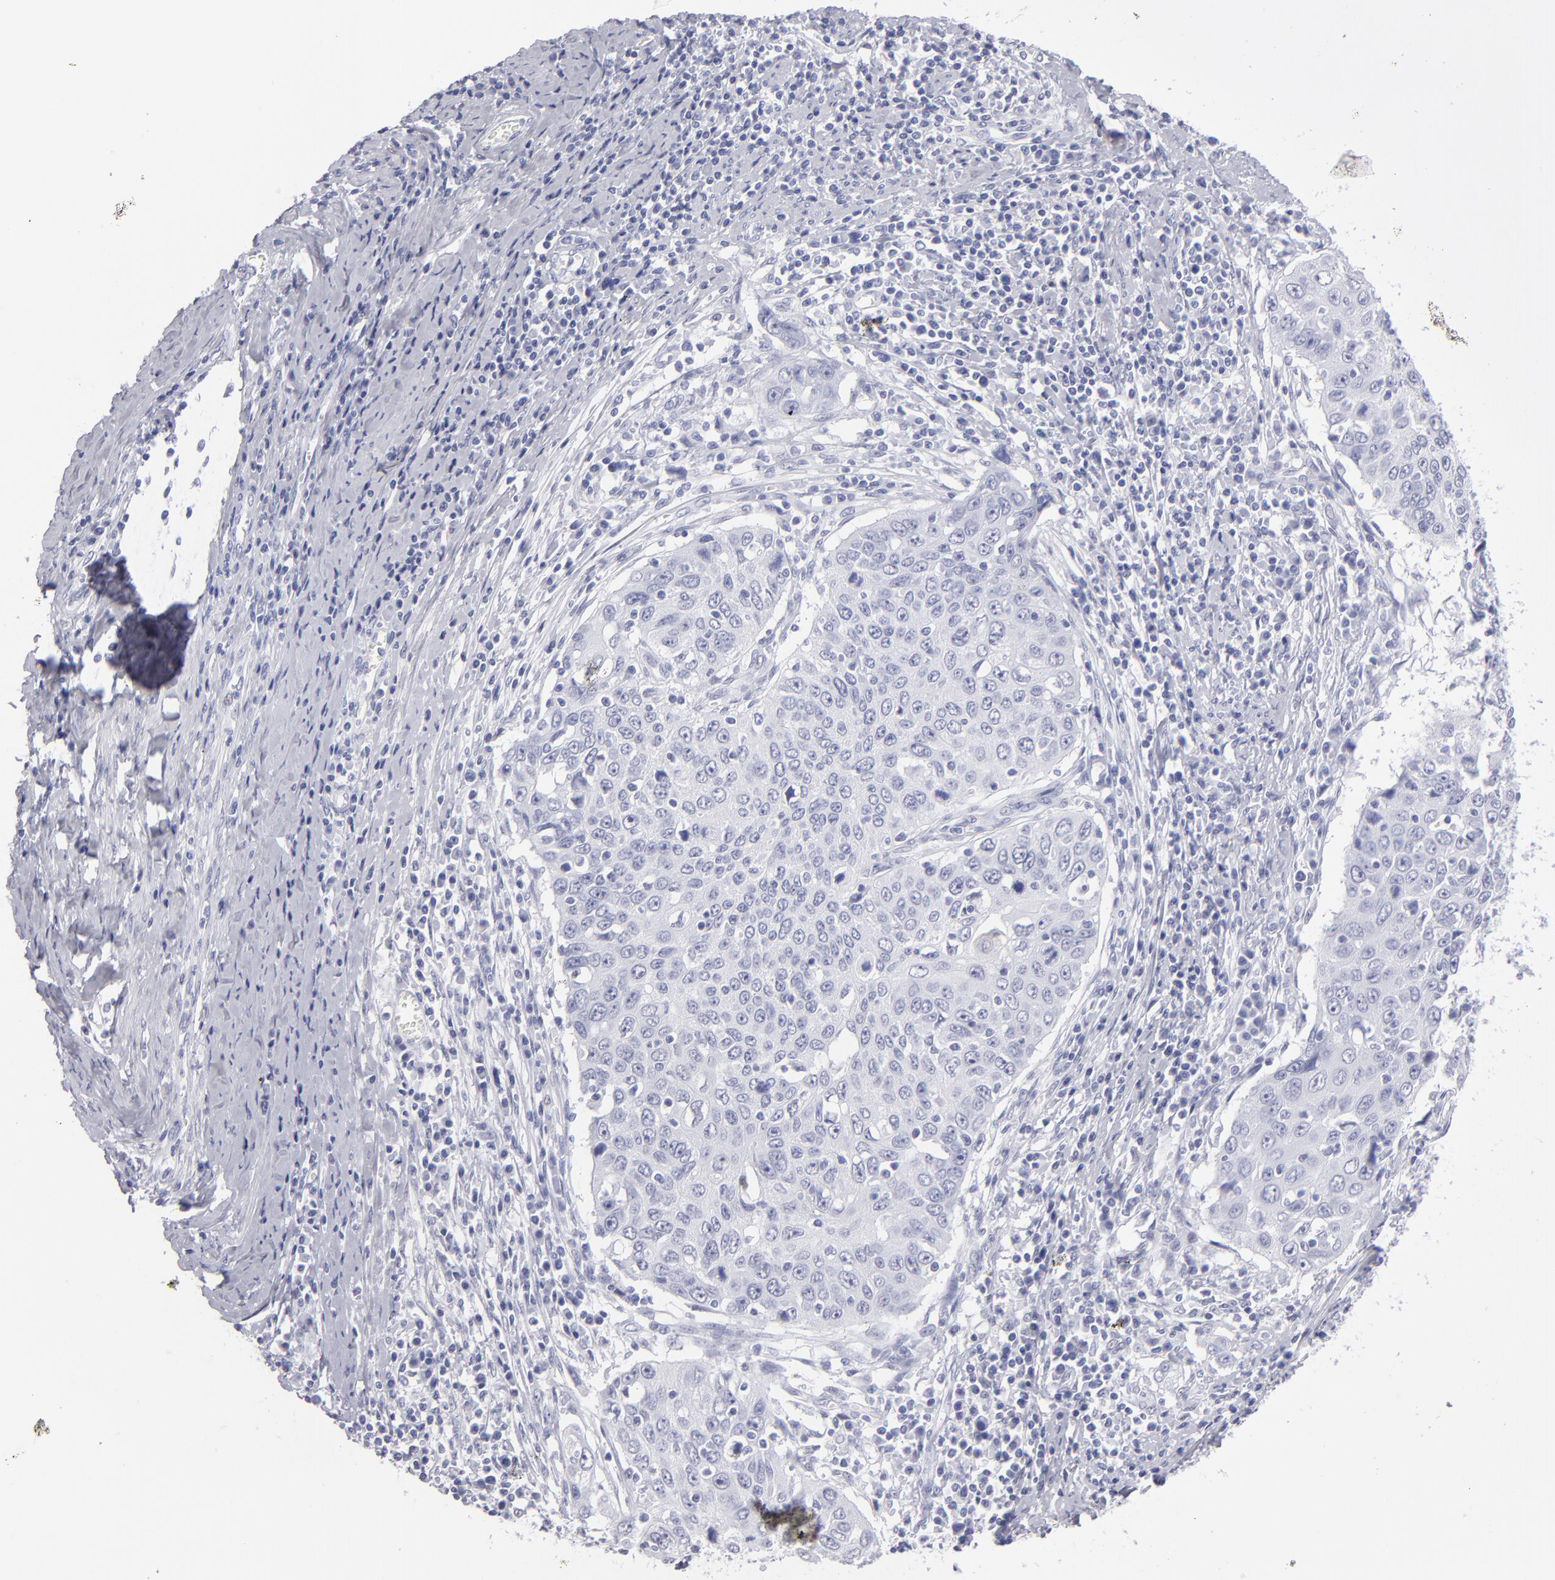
{"staining": {"intensity": "negative", "quantity": "none", "location": "none"}, "tissue": "cervical cancer", "cell_type": "Tumor cells", "image_type": "cancer", "snomed": [{"axis": "morphology", "description": "Squamous cell carcinoma, NOS"}, {"axis": "topography", "description": "Cervix"}], "caption": "Photomicrograph shows no protein positivity in tumor cells of squamous cell carcinoma (cervical) tissue.", "gene": "ALDOB", "patient": {"sex": "female", "age": 53}}